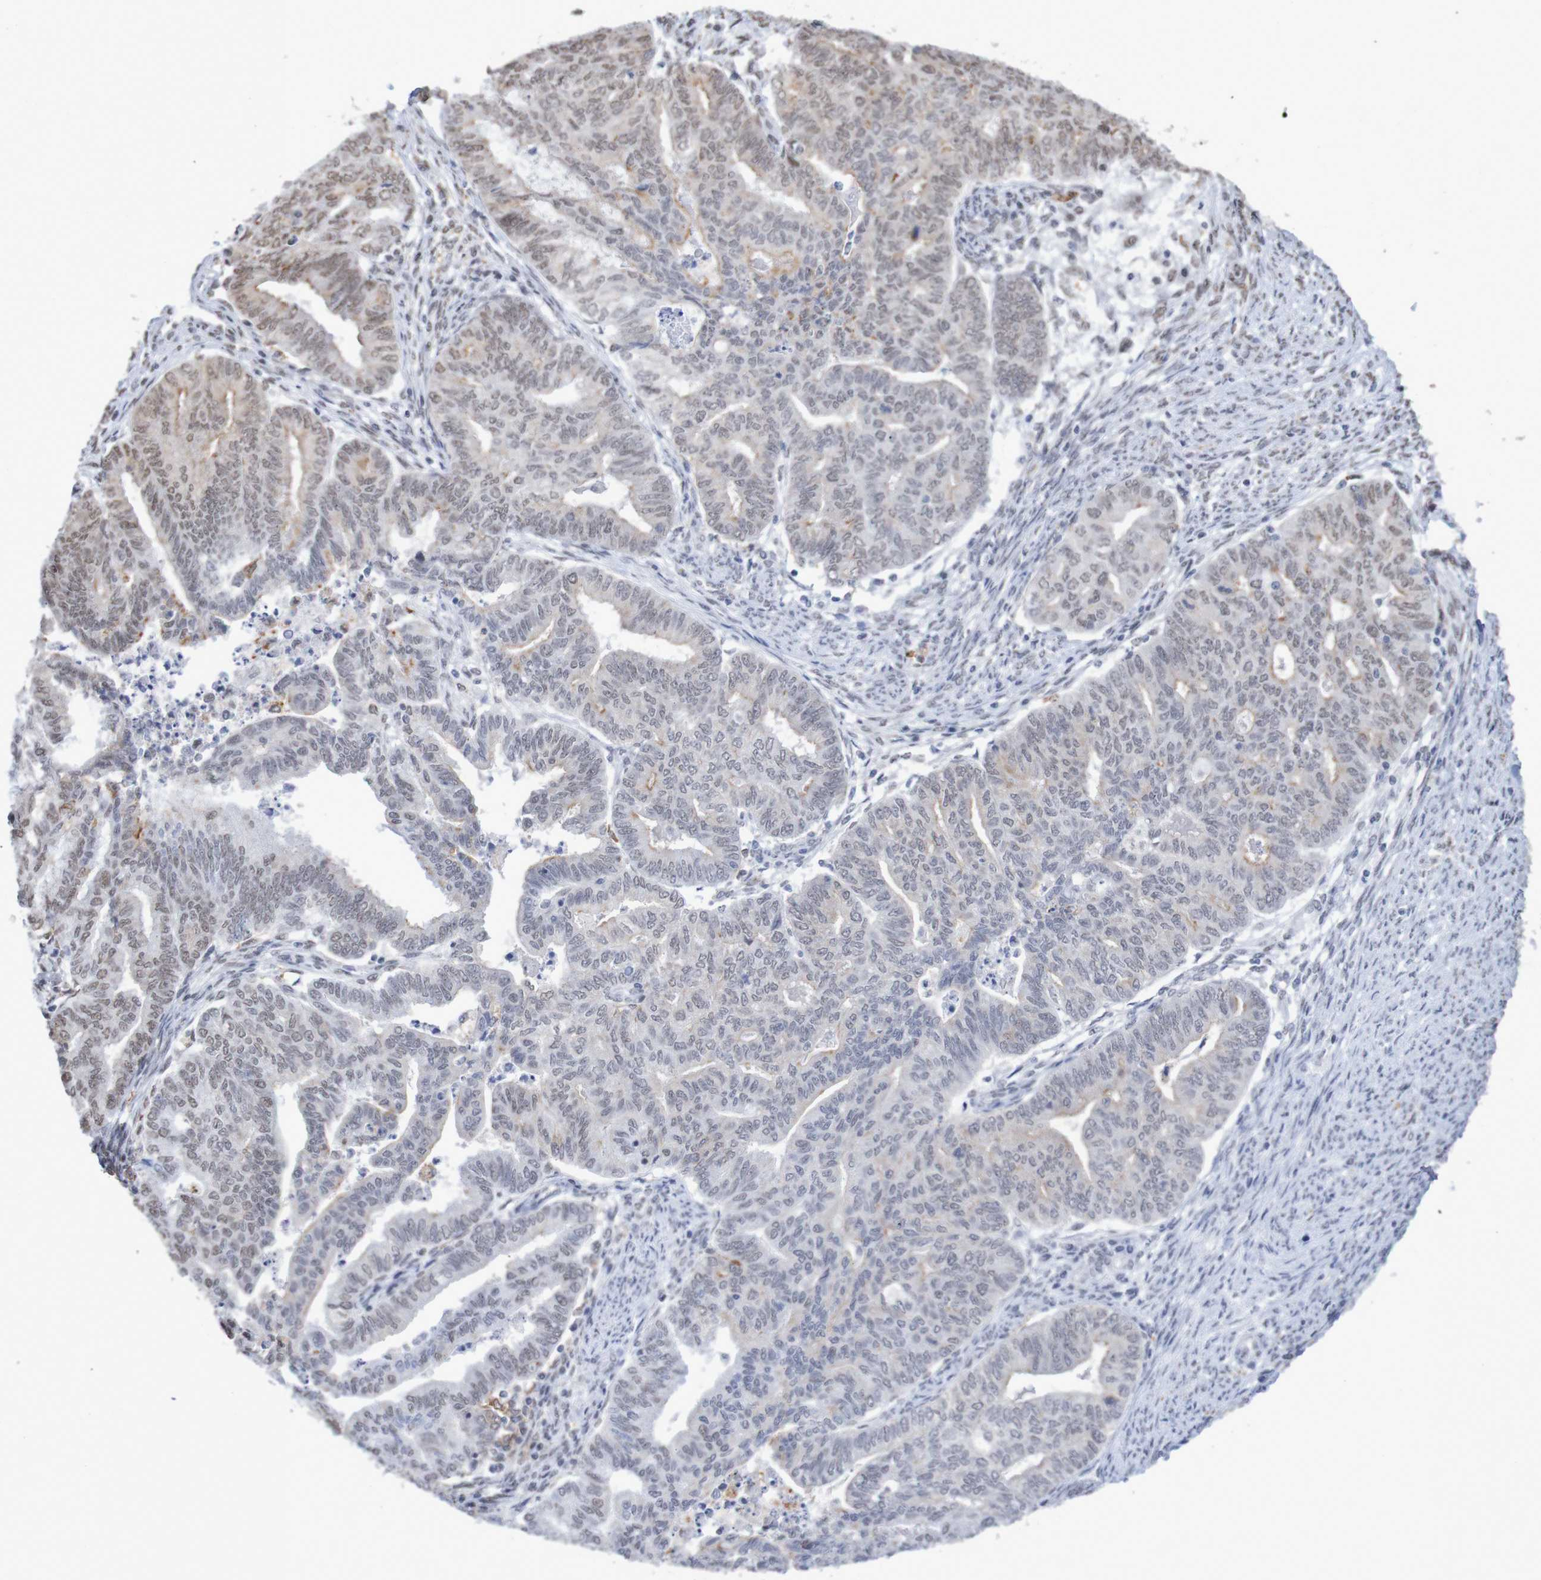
{"staining": {"intensity": "weak", "quantity": "25%-75%", "location": "nuclear"}, "tissue": "endometrial cancer", "cell_type": "Tumor cells", "image_type": "cancer", "snomed": [{"axis": "morphology", "description": "Adenocarcinoma, NOS"}, {"axis": "topography", "description": "Endometrium"}], "caption": "A low amount of weak nuclear expression is present in about 25%-75% of tumor cells in endometrial cancer (adenocarcinoma) tissue.", "gene": "MRTFB", "patient": {"sex": "female", "age": 79}}